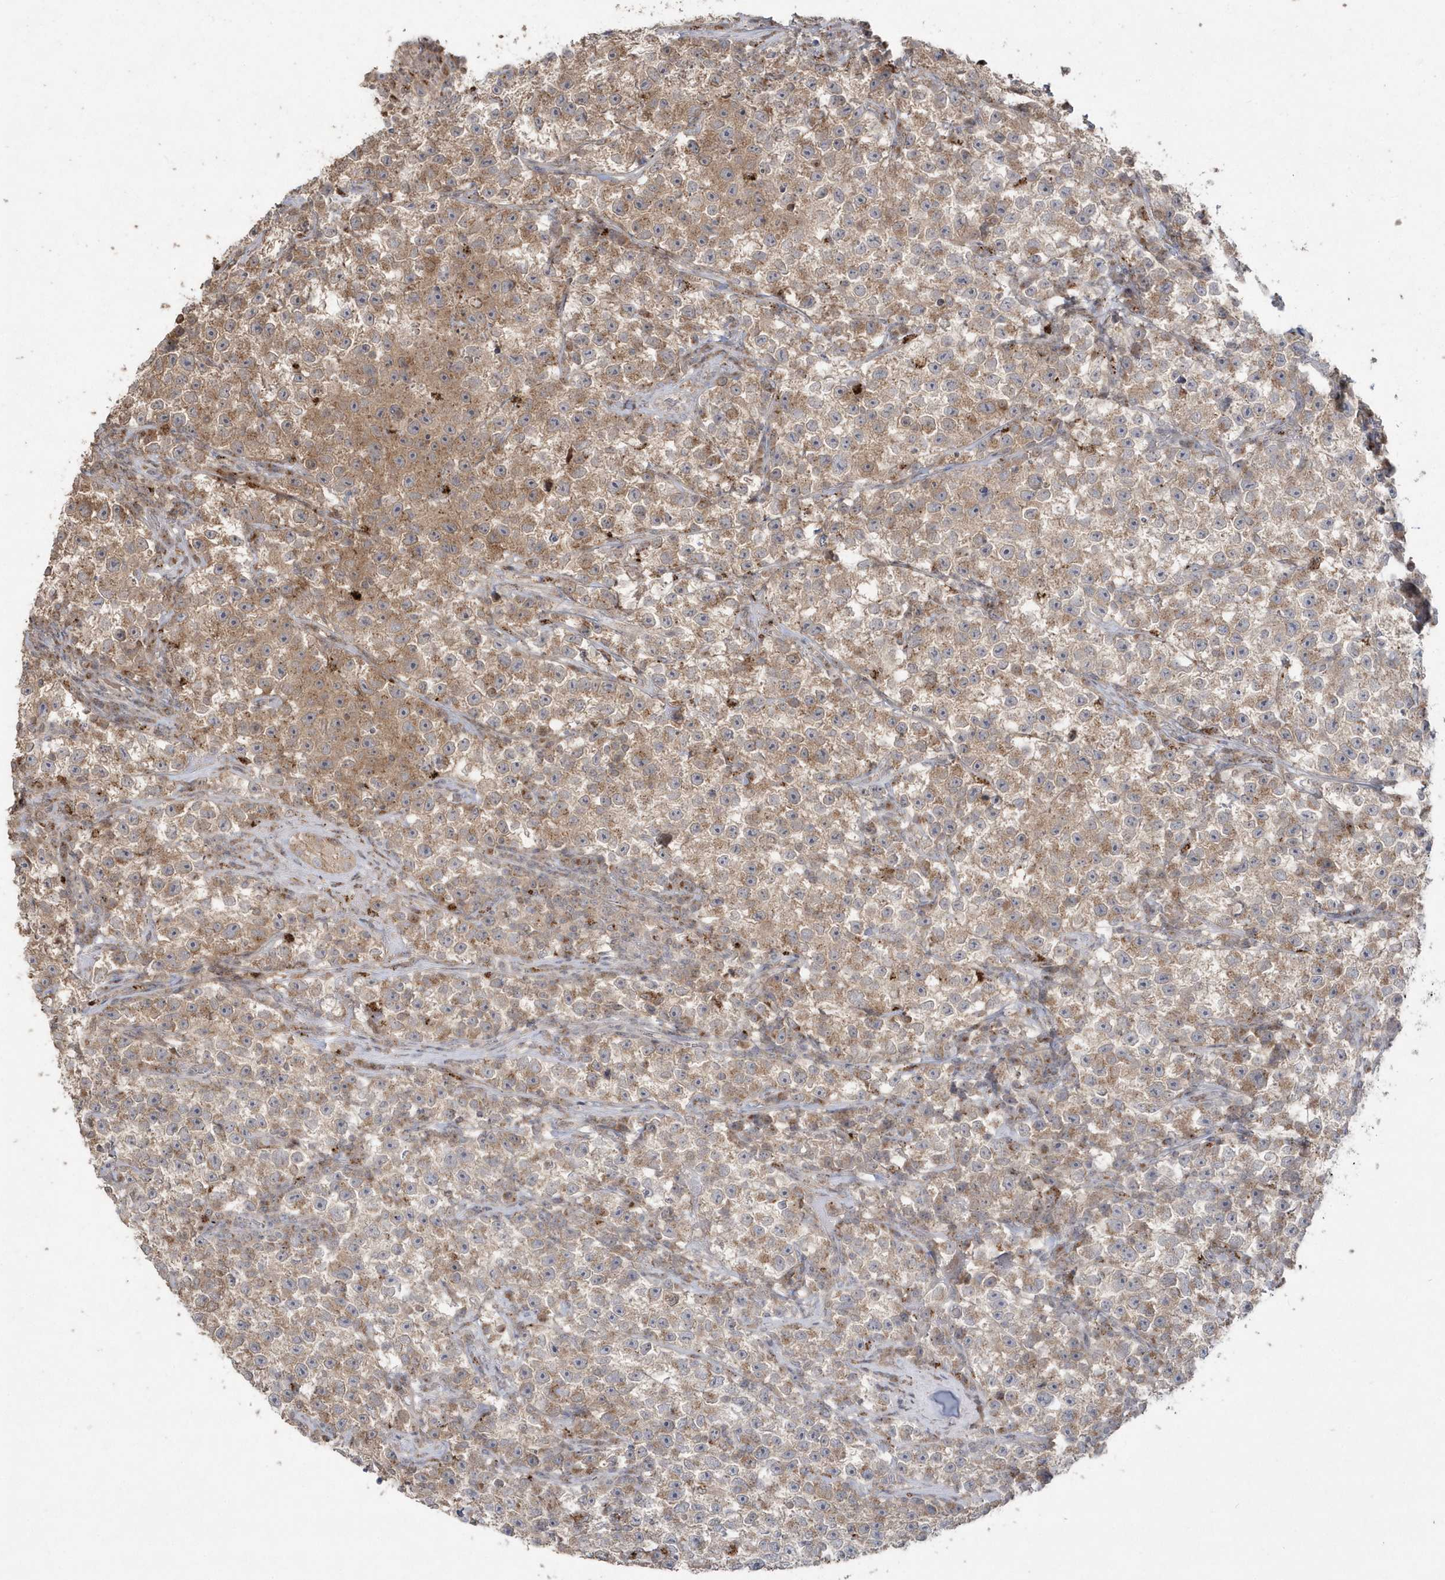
{"staining": {"intensity": "moderate", "quantity": ">75%", "location": "cytoplasmic/membranous"}, "tissue": "testis cancer", "cell_type": "Tumor cells", "image_type": "cancer", "snomed": [{"axis": "morphology", "description": "Seminoma, NOS"}, {"axis": "topography", "description": "Testis"}], "caption": "A brown stain highlights moderate cytoplasmic/membranous expression of a protein in human testis seminoma tumor cells.", "gene": "GEMIN6", "patient": {"sex": "male", "age": 22}}